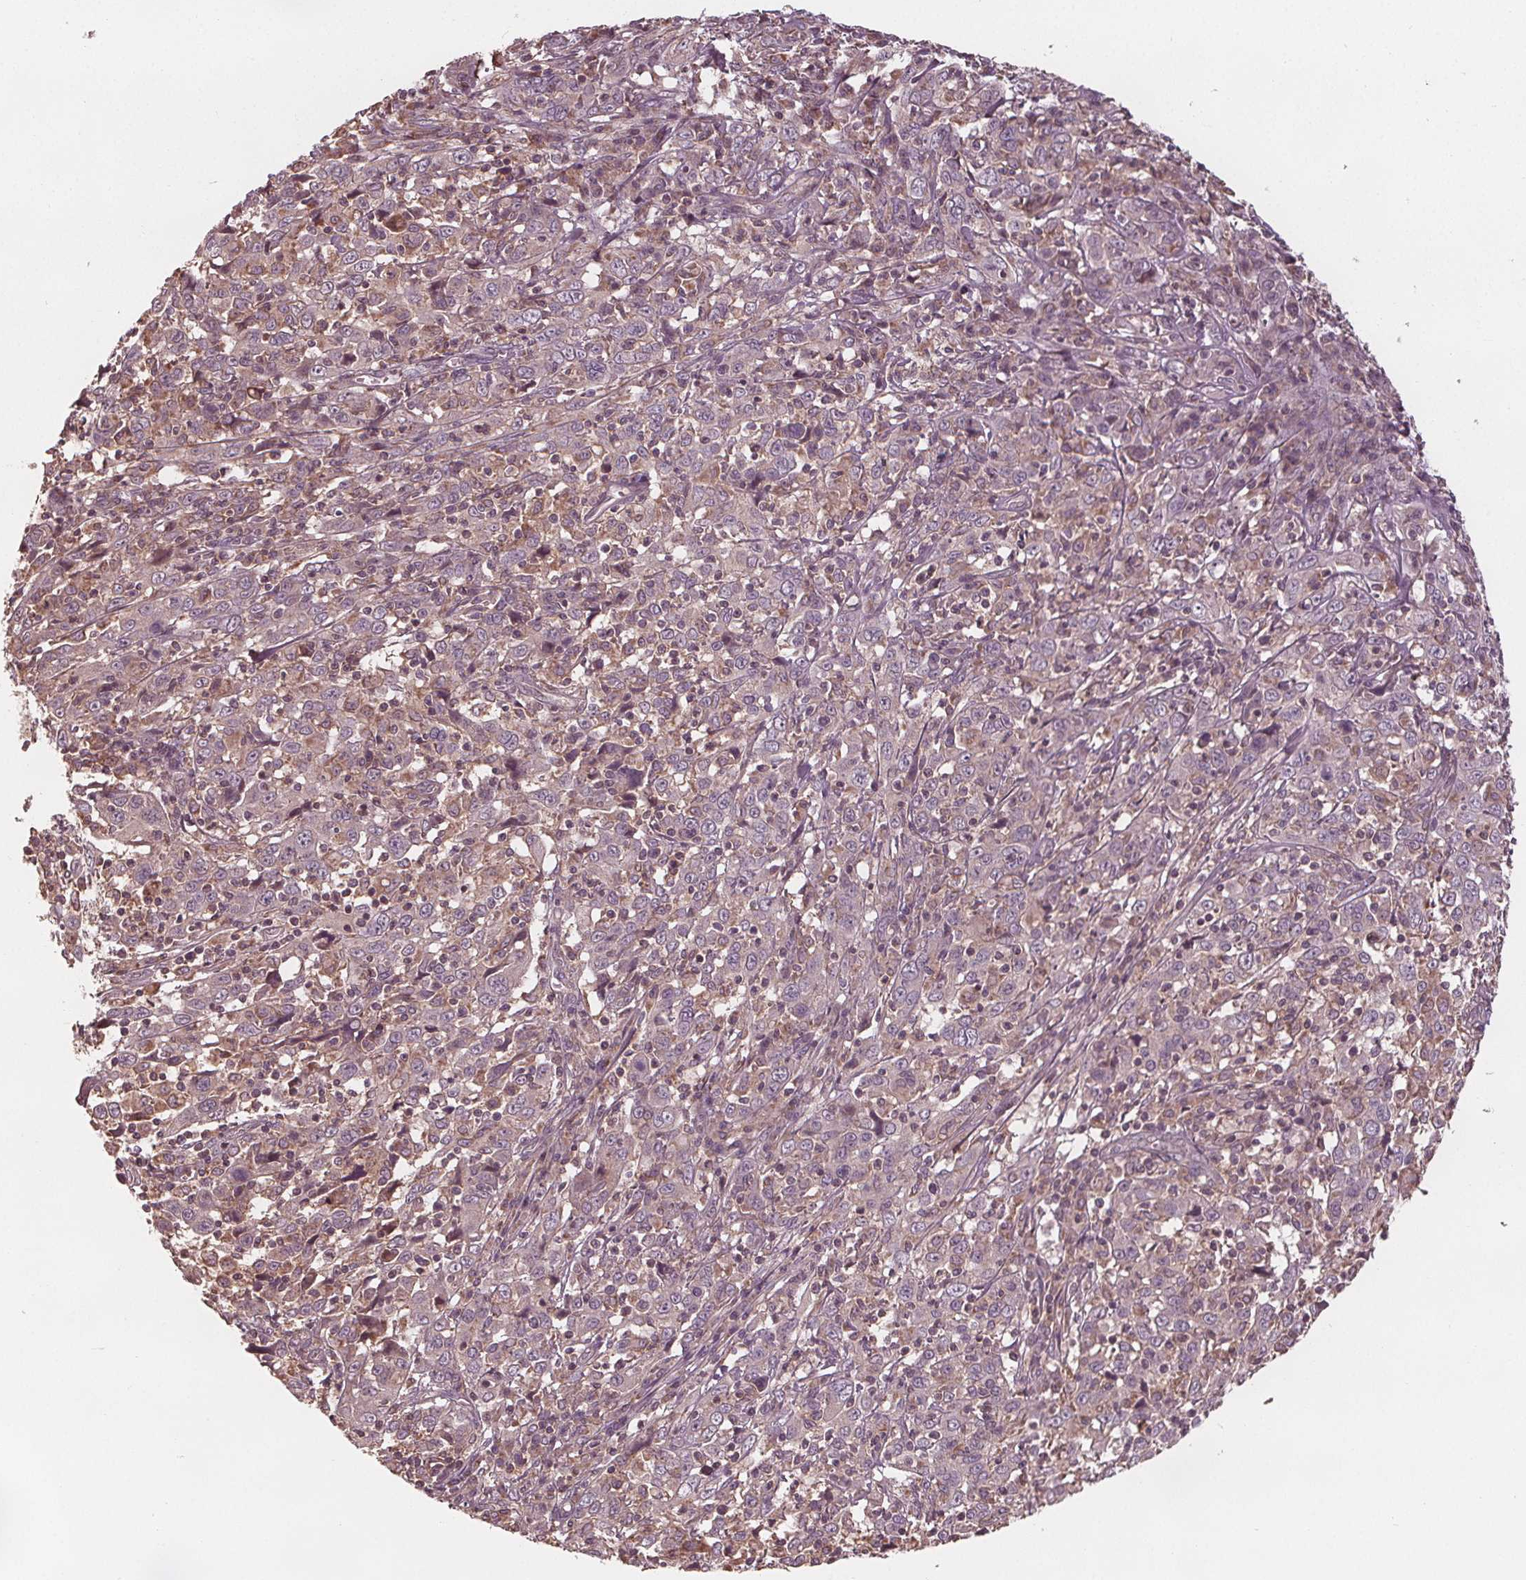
{"staining": {"intensity": "negative", "quantity": "none", "location": "none"}, "tissue": "cervical cancer", "cell_type": "Tumor cells", "image_type": "cancer", "snomed": [{"axis": "morphology", "description": "Squamous cell carcinoma, NOS"}, {"axis": "topography", "description": "Cervix"}], "caption": "Immunohistochemistry (IHC) histopathology image of squamous cell carcinoma (cervical) stained for a protein (brown), which reveals no expression in tumor cells.", "gene": "GNB2", "patient": {"sex": "female", "age": 46}}